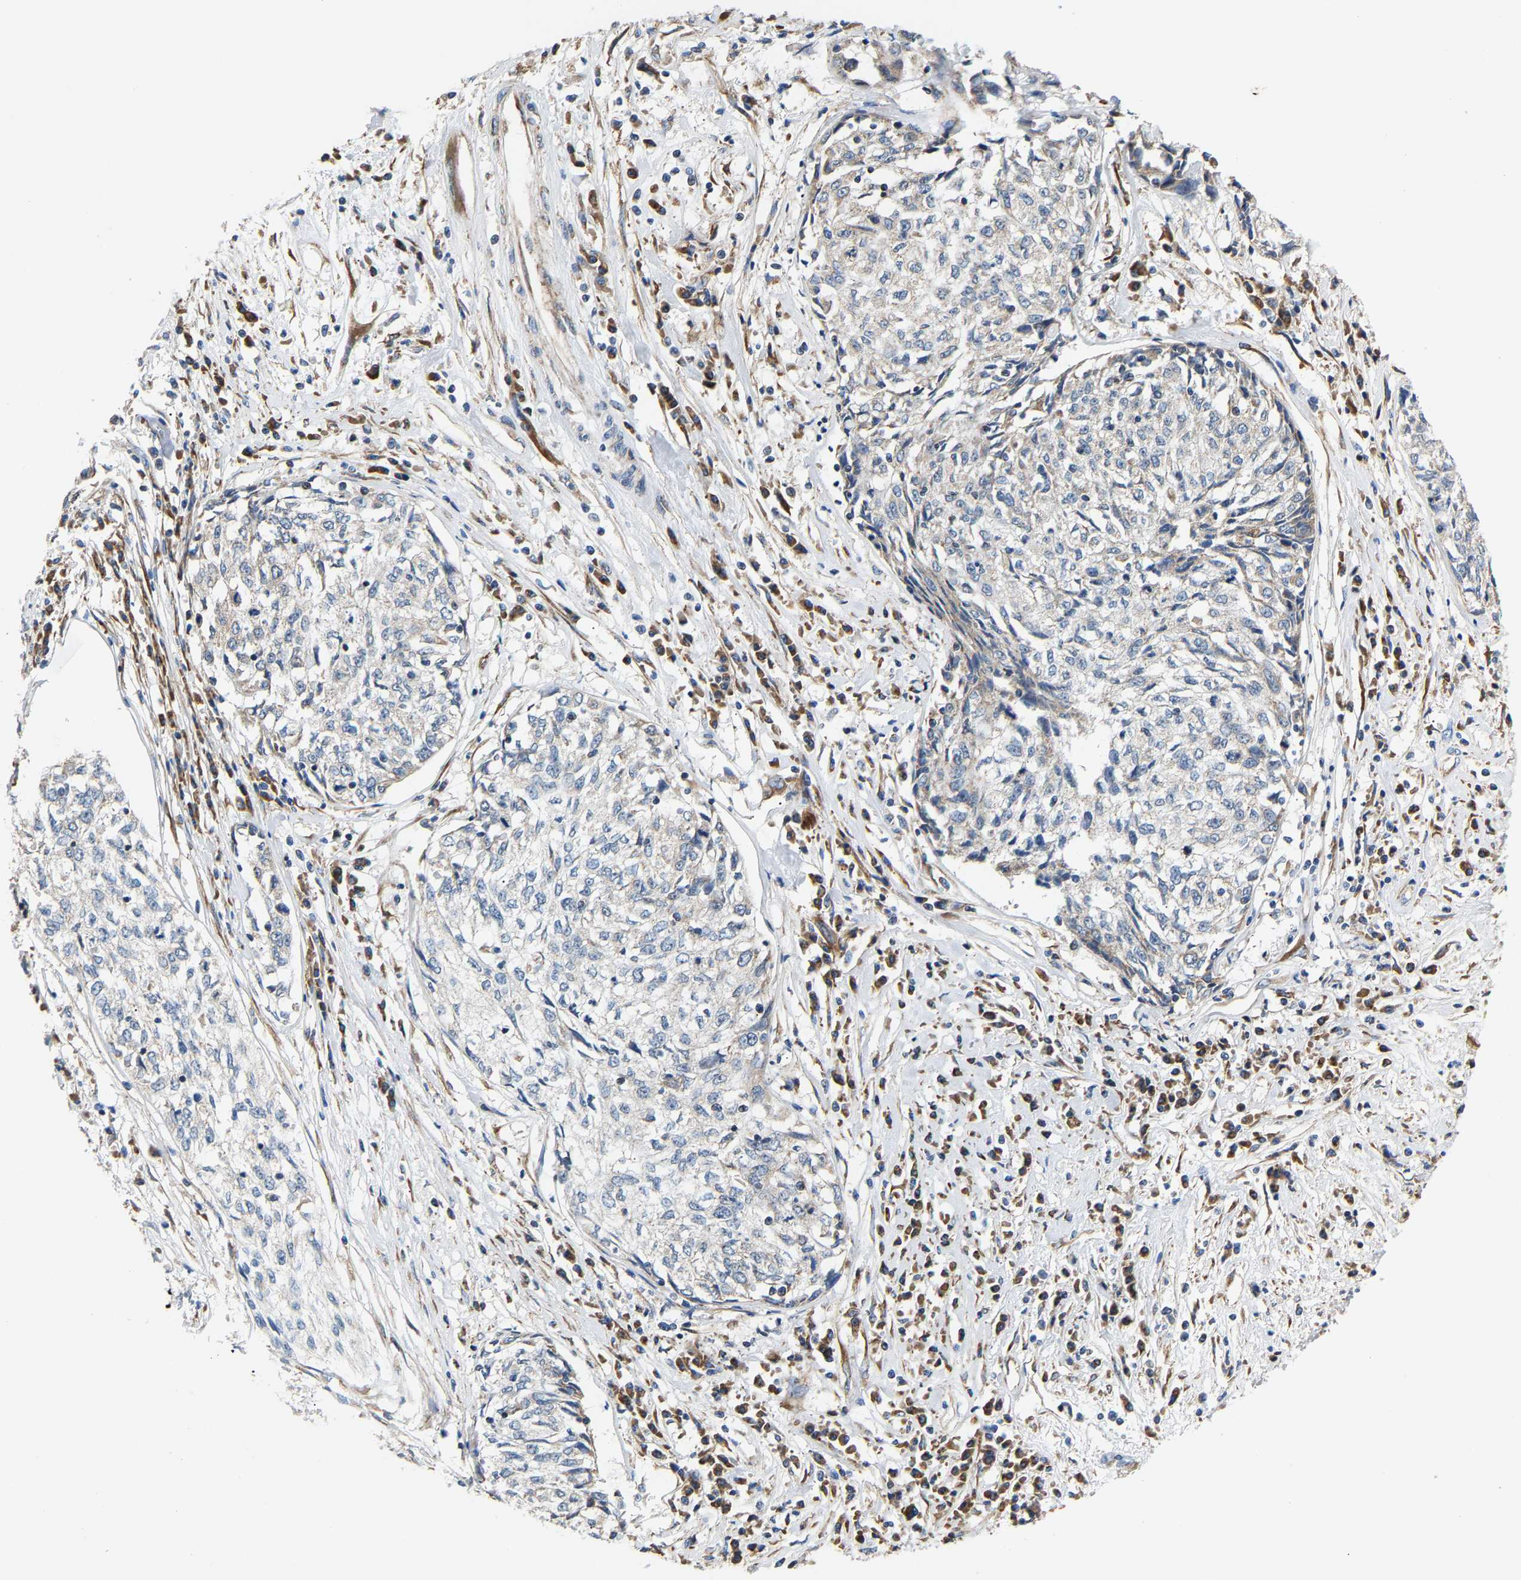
{"staining": {"intensity": "negative", "quantity": "none", "location": "none"}, "tissue": "cervical cancer", "cell_type": "Tumor cells", "image_type": "cancer", "snomed": [{"axis": "morphology", "description": "Squamous cell carcinoma, NOS"}, {"axis": "topography", "description": "Cervix"}], "caption": "The immunohistochemistry (IHC) micrograph has no significant staining in tumor cells of cervical squamous cell carcinoma tissue. (DAB immunohistochemistry (IHC), high magnification).", "gene": "TMEM168", "patient": {"sex": "female", "age": 57}}